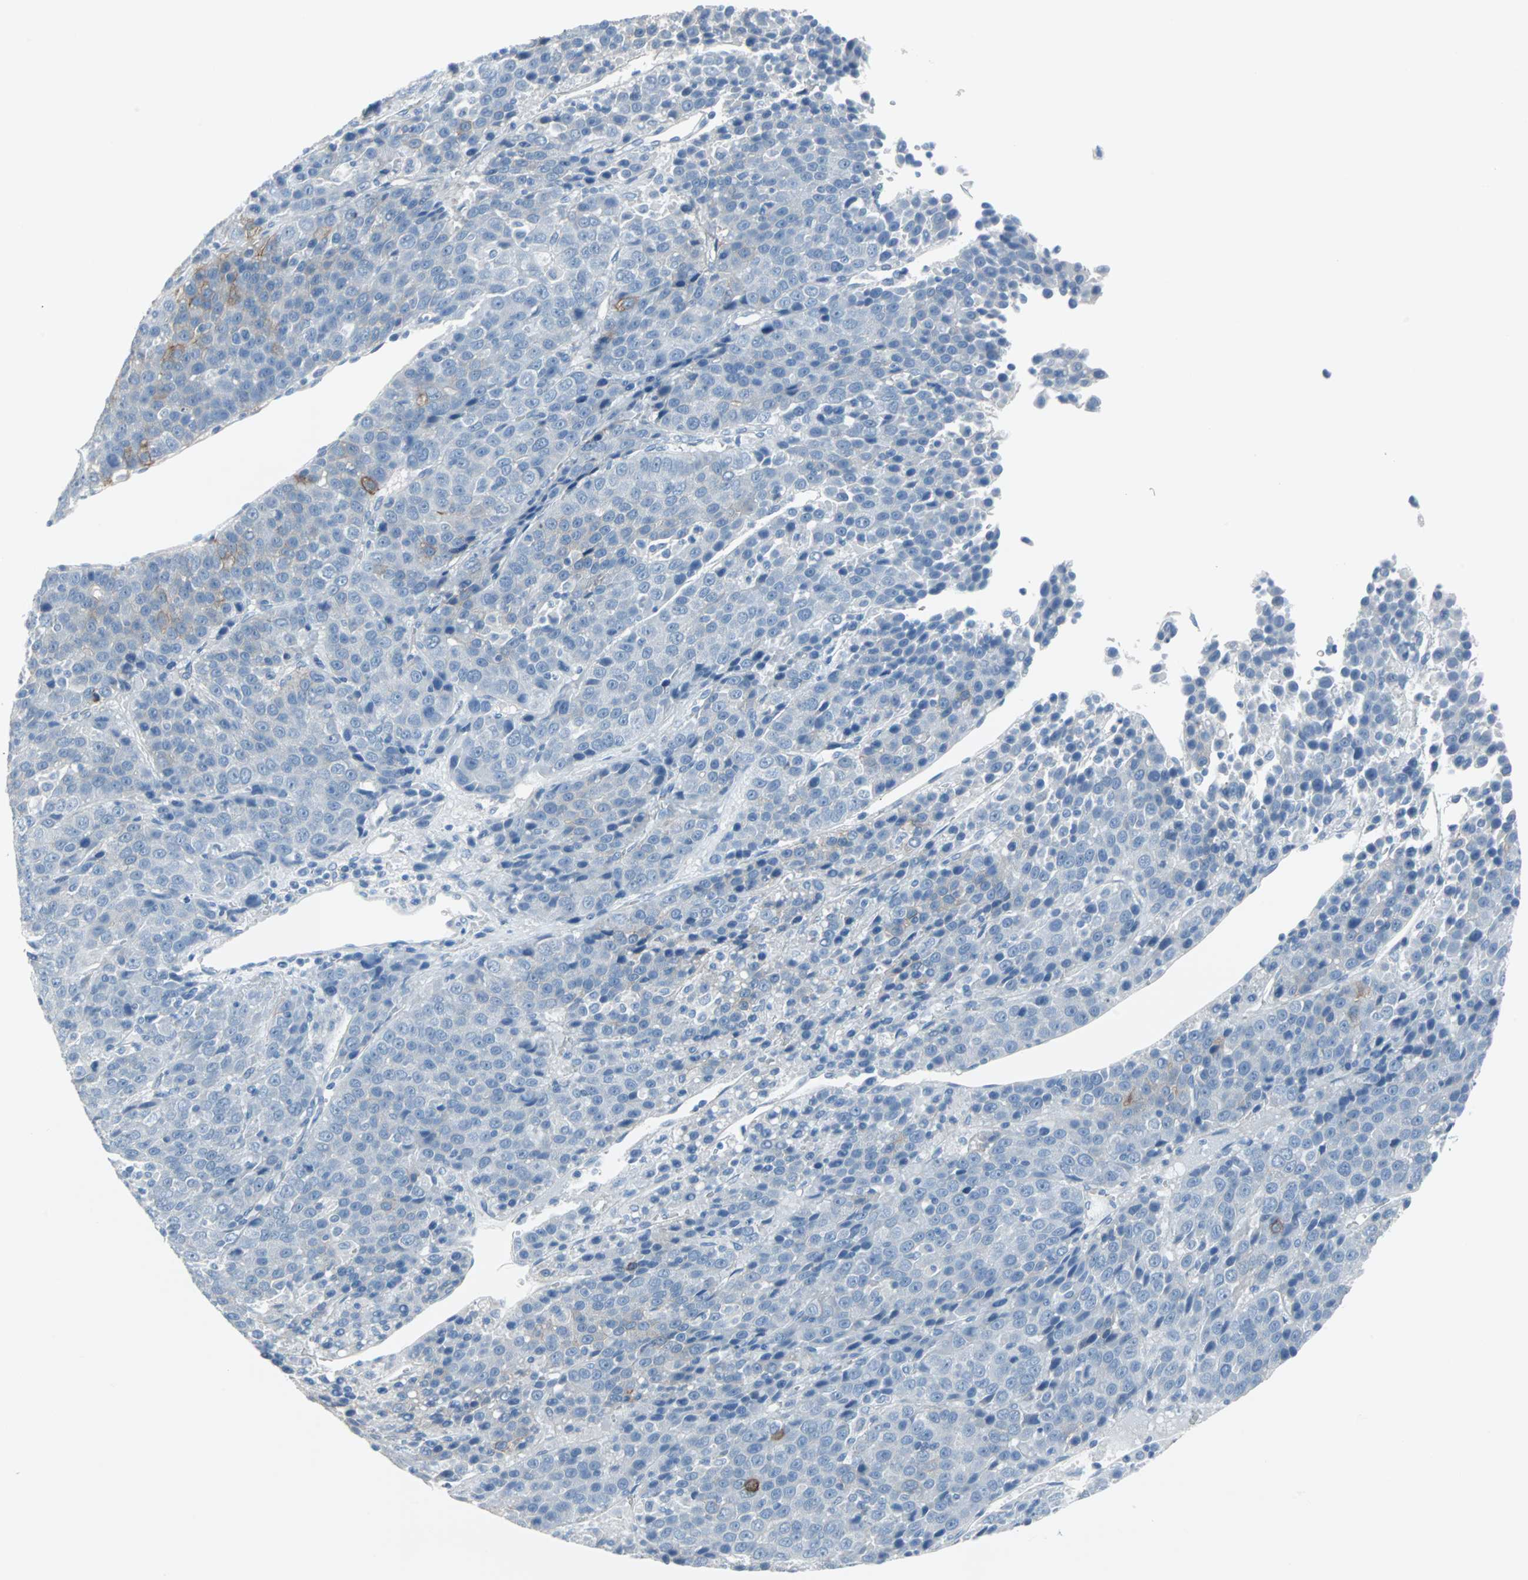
{"staining": {"intensity": "negative", "quantity": "none", "location": "none"}, "tissue": "liver cancer", "cell_type": "Tumor cells", "image_type": "cancer", "snomed": [{"axis": "morphology", "description": "Carcinoma, Hepatocellular, NOS"}, {"axis": "topography", "description": "Liver"}], "caption": "IHC micrograph of human liver hepatocellular carcinoma stained for a protein (brown), which reveals no staining in tumor cells.", "gene": "STX1A", "patient": {"sex": "female", "age": 53}}